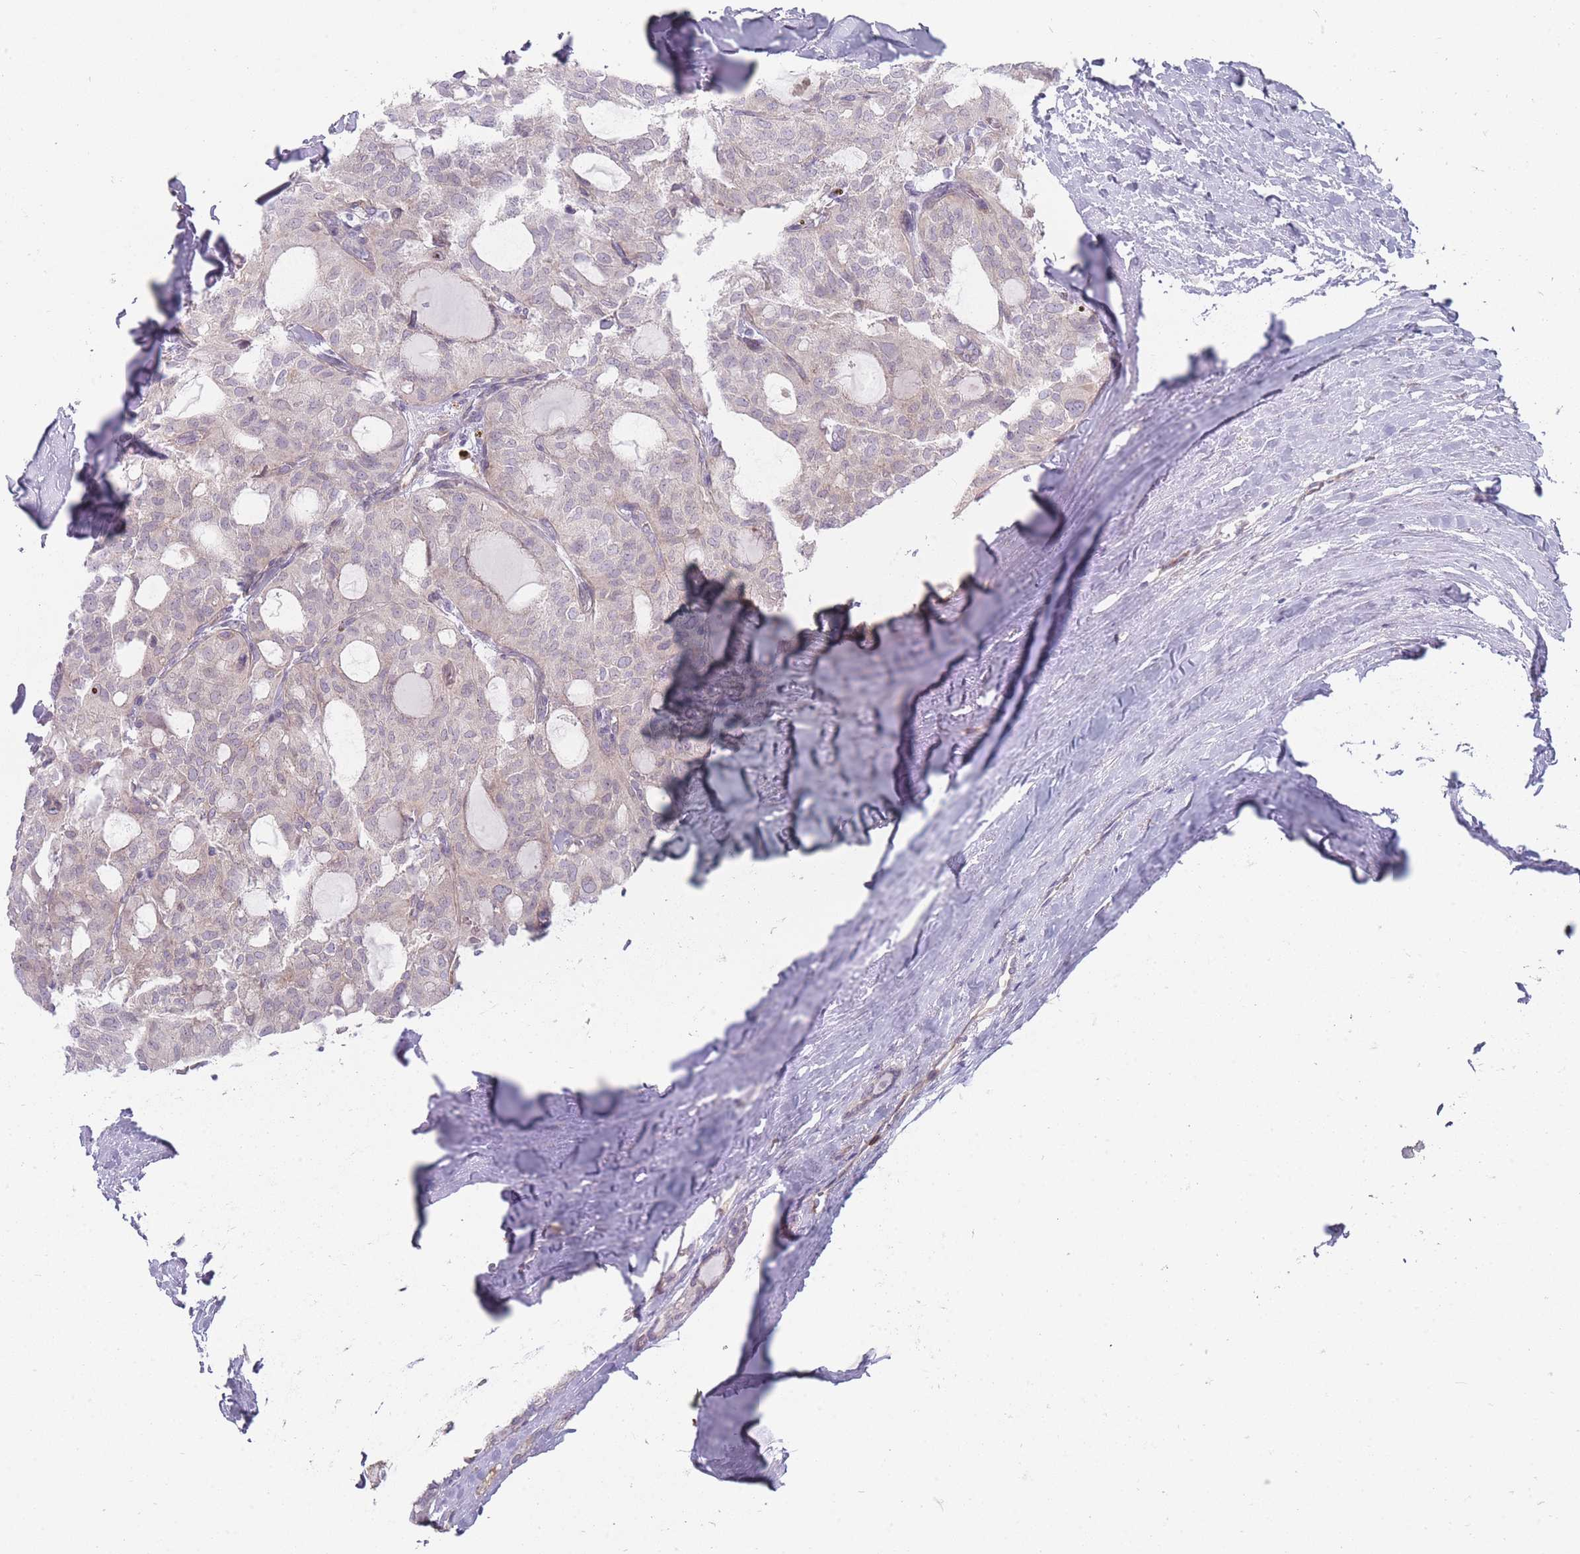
{"staining": {"intensity": "weak", "quantity": "<25%", "location": "cytoplasmic/membranous"}, "tissue": "thyroid cancer", "cell_type": "Tumor cells", "image_type": "cancer", "snomed": [{"axis": "morphology", "description": "Follicular adenoma carcinoma, NOS"}, {"axis": "topography", "description": "Thyroid gland"}], "caption": "Immunohistochemistry (IHC) image of human follicular adenoma carcinoma (thyroid) stained for a protein (brown), which reveals no positivity in tumor cells. (DAB IHC visualized using brightfield microscopy, high magnification).", "gene": "PCDH12", "patient": {"sex": "male", "age": 75}}